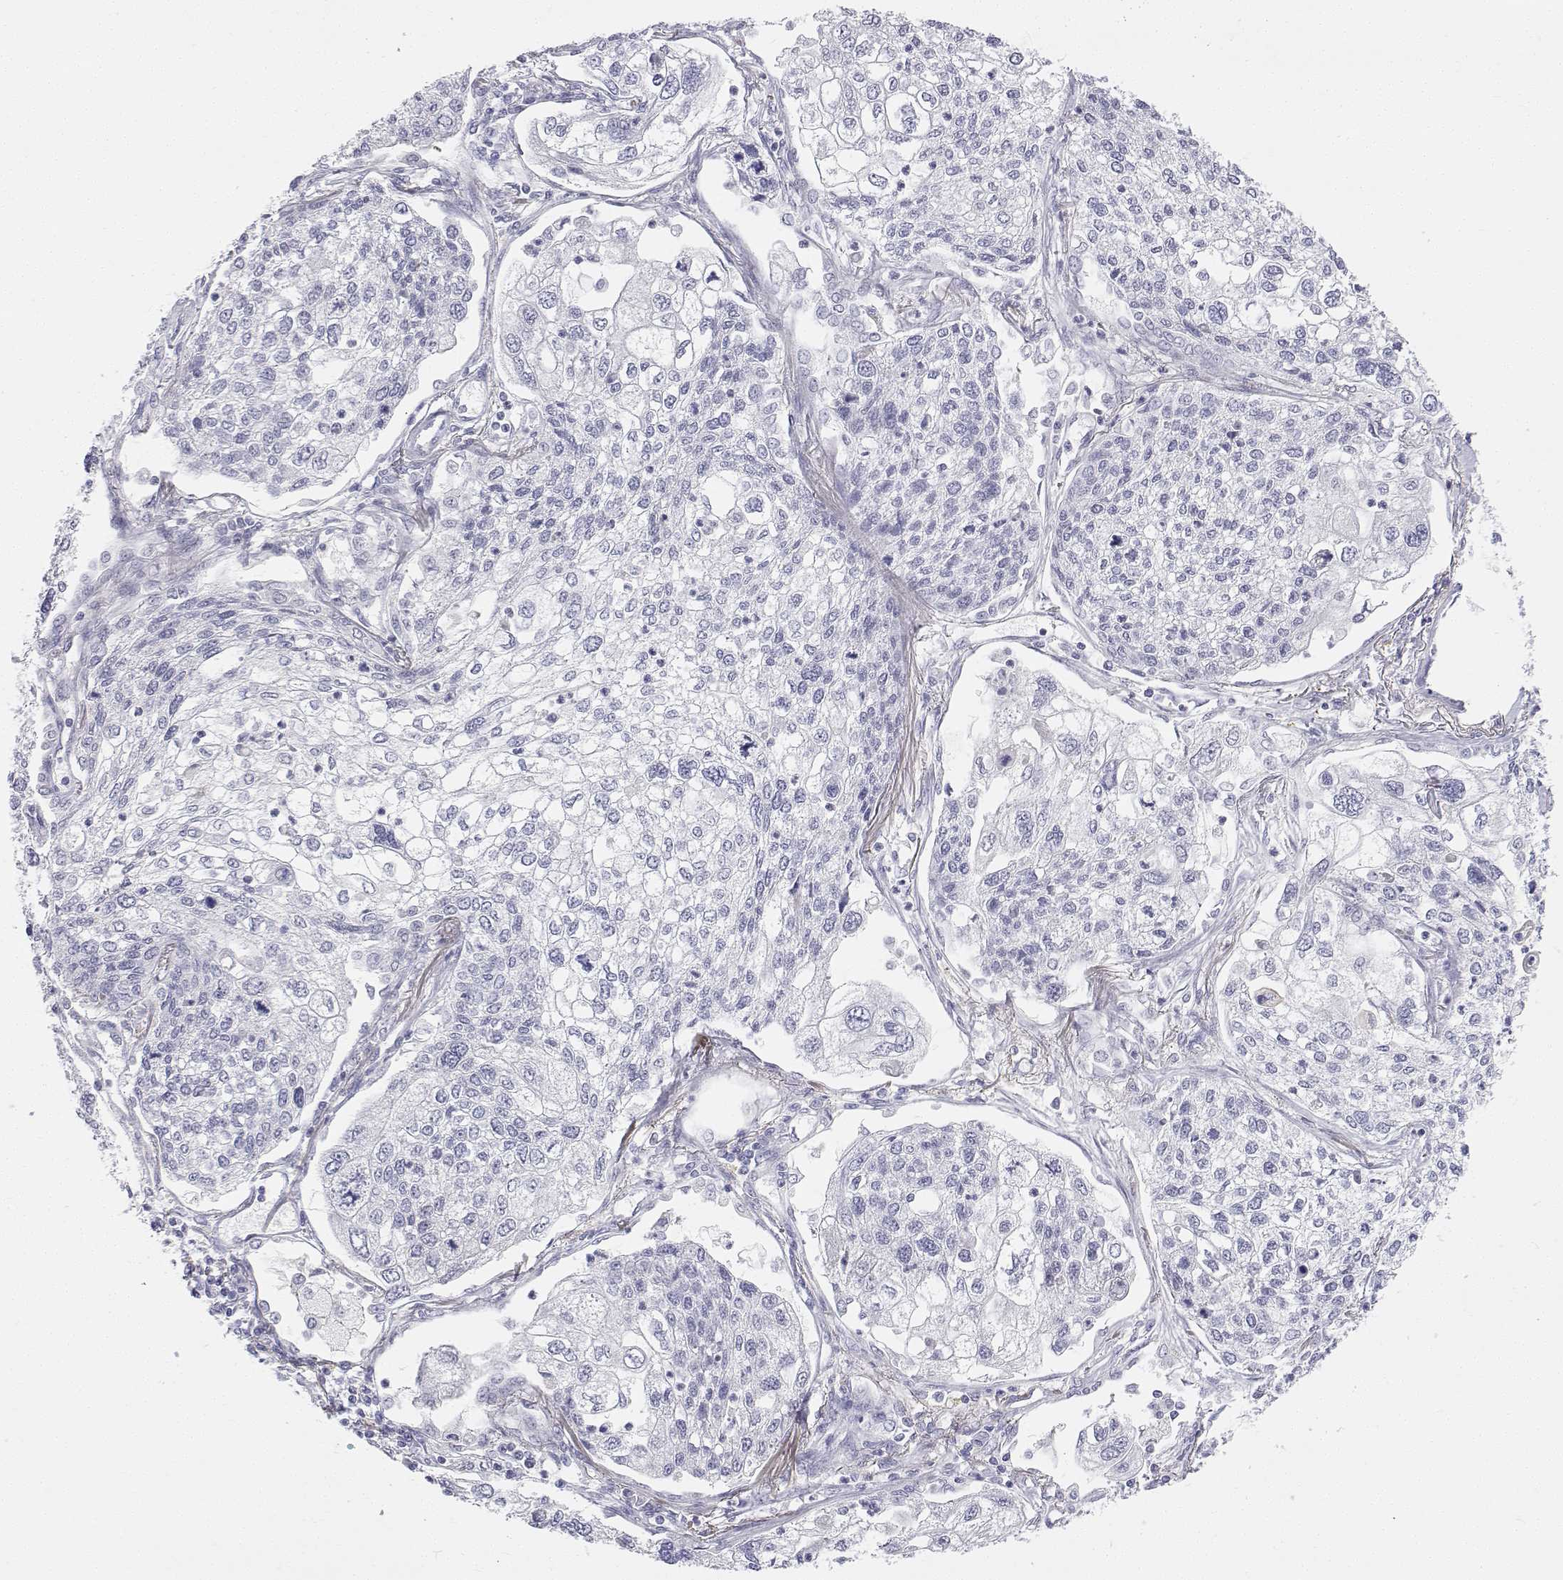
{"staining": {"intensity": "negative", "quantity": "none", "location": "none"}, "tissue": "lung cancer", "cell_type": "Tumor cells", "image_type": "cancer", "snomed": [{"axis": "morphology", "description": "Squamous cell carcinoma, NOS"}, {"axis": "topography", "description": "Lung"}], "caption": "This is an IHC photomicrograph of lung cancer. There is no positivity in tumor cells.", "gene": "TTN", "patient": {"sex": "male", "age": 74}}